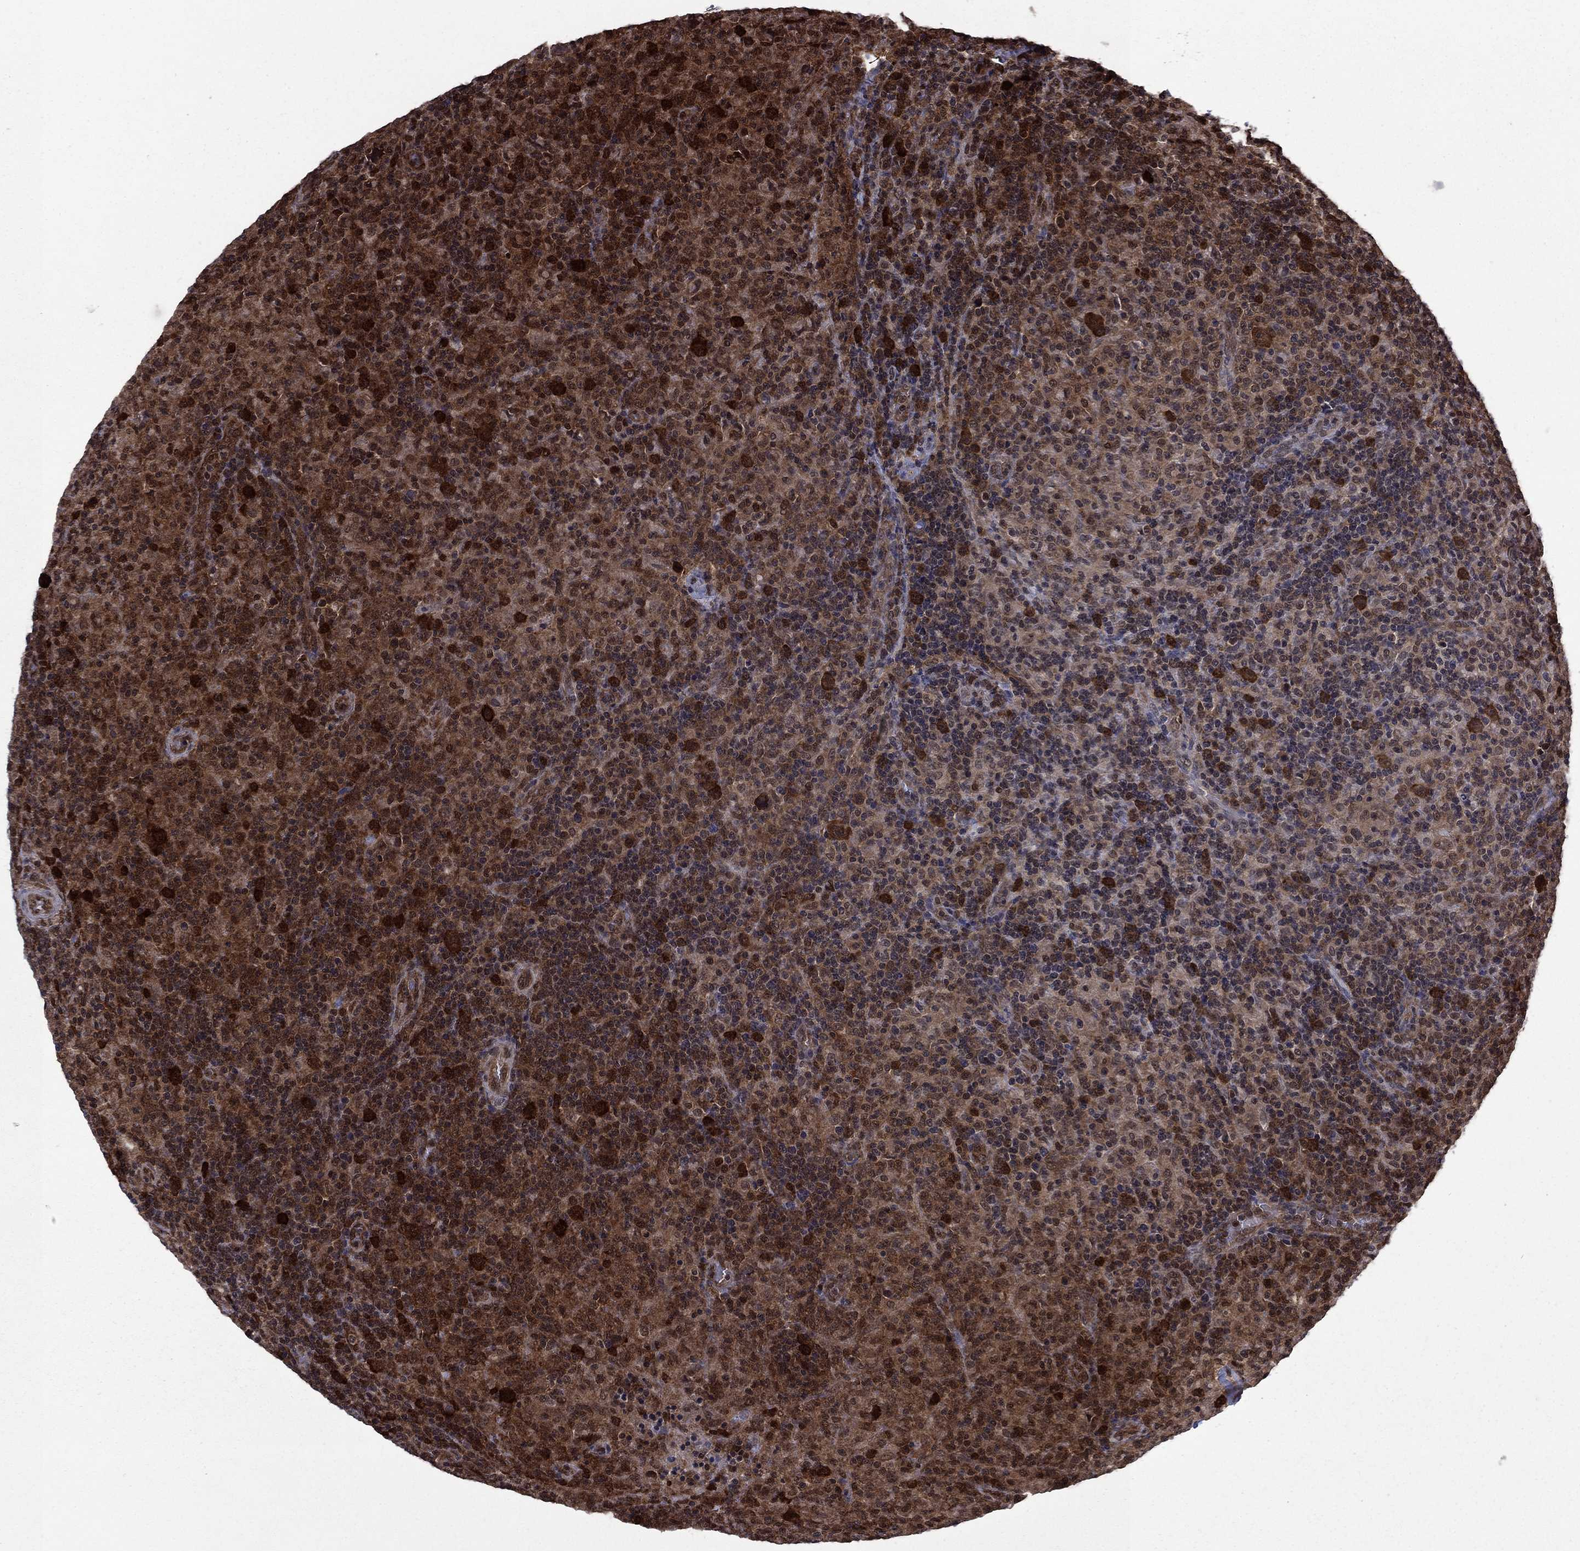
{"staining": {"intensity": "moderate", "quantity": "25%-75%", "location": "cytoplasmic/membranous,nuclear"}, "tissue": "lymphoma", "cell_type": "Tumor cells", "image_type": "cancer", "snomed": [{"axis": "morphology", "description": "Hodgkin's disease, NOS"}, {"axis": "topography", "description": "Lymph node"}], "caption": "Protein expression by immunohistochemistry shows moderate cytoplasmic/membranous and nuclear staining in approximately 25%-75% of tumor cells in Hodgkin's disease.", "gene": "DNAJA1", "patient": {"sex": "male", "age": 70}}